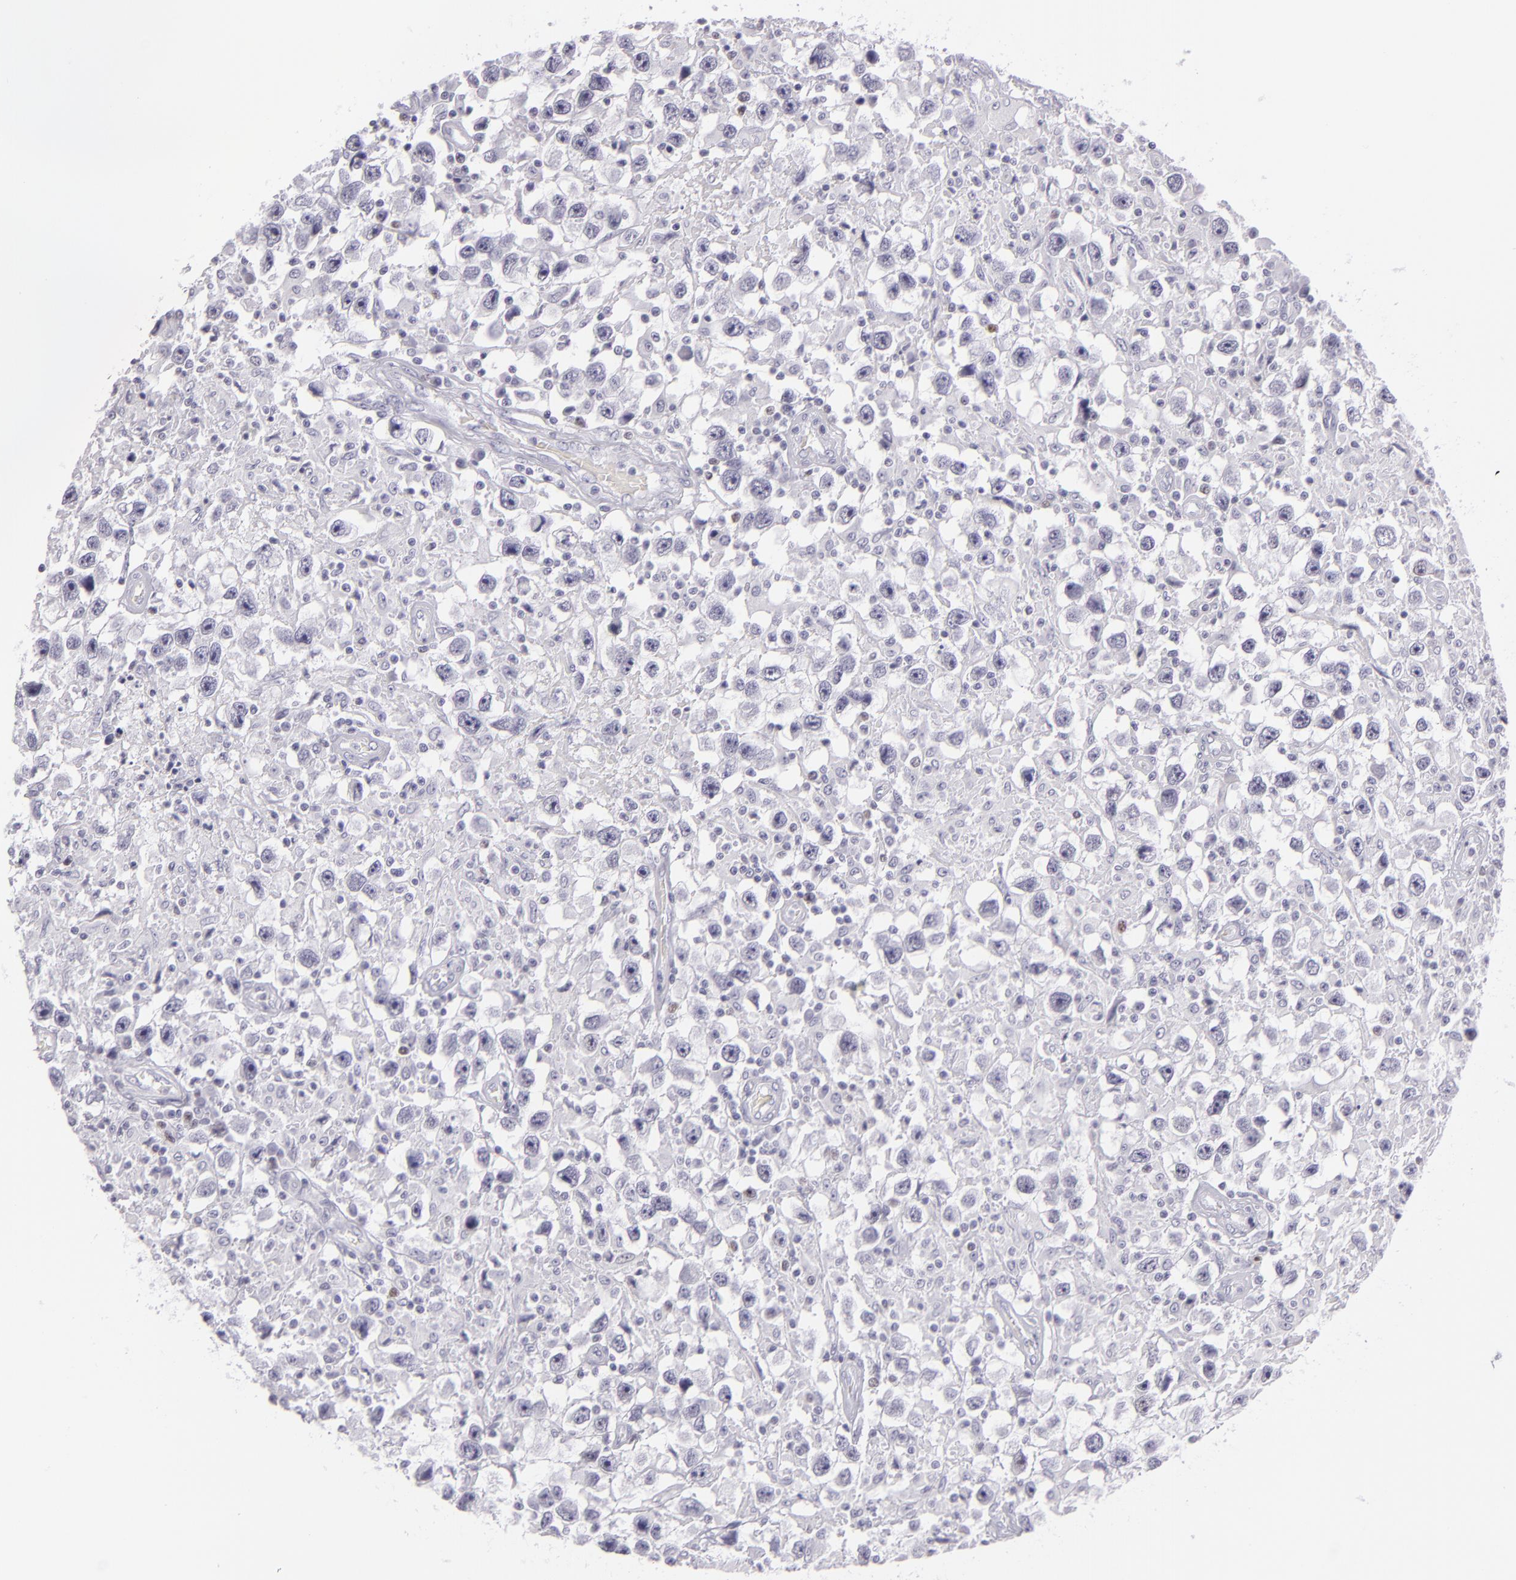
{"staining": {"intensity": "negative", "quantity": "none", "location": "none"}, "tissue": "testis cancer", "cell_type": "Tumor cells", "image_type": "cancer", "snomed": [{"axis": "morphology", "description": "Seminoma, NOS"}, {"axis": "topography", "description": "Testis"}], "caption": "Tumor cells show no significant protein expression in testis cancer (seminoma). The staining was performed using DAB to visualize the protein expression in brown, while the nuclei were stained in blue with hematoxylin (Magnification: 20x).", "gene": "MCM3", "patient": {"sex": "male", "age": 34}}